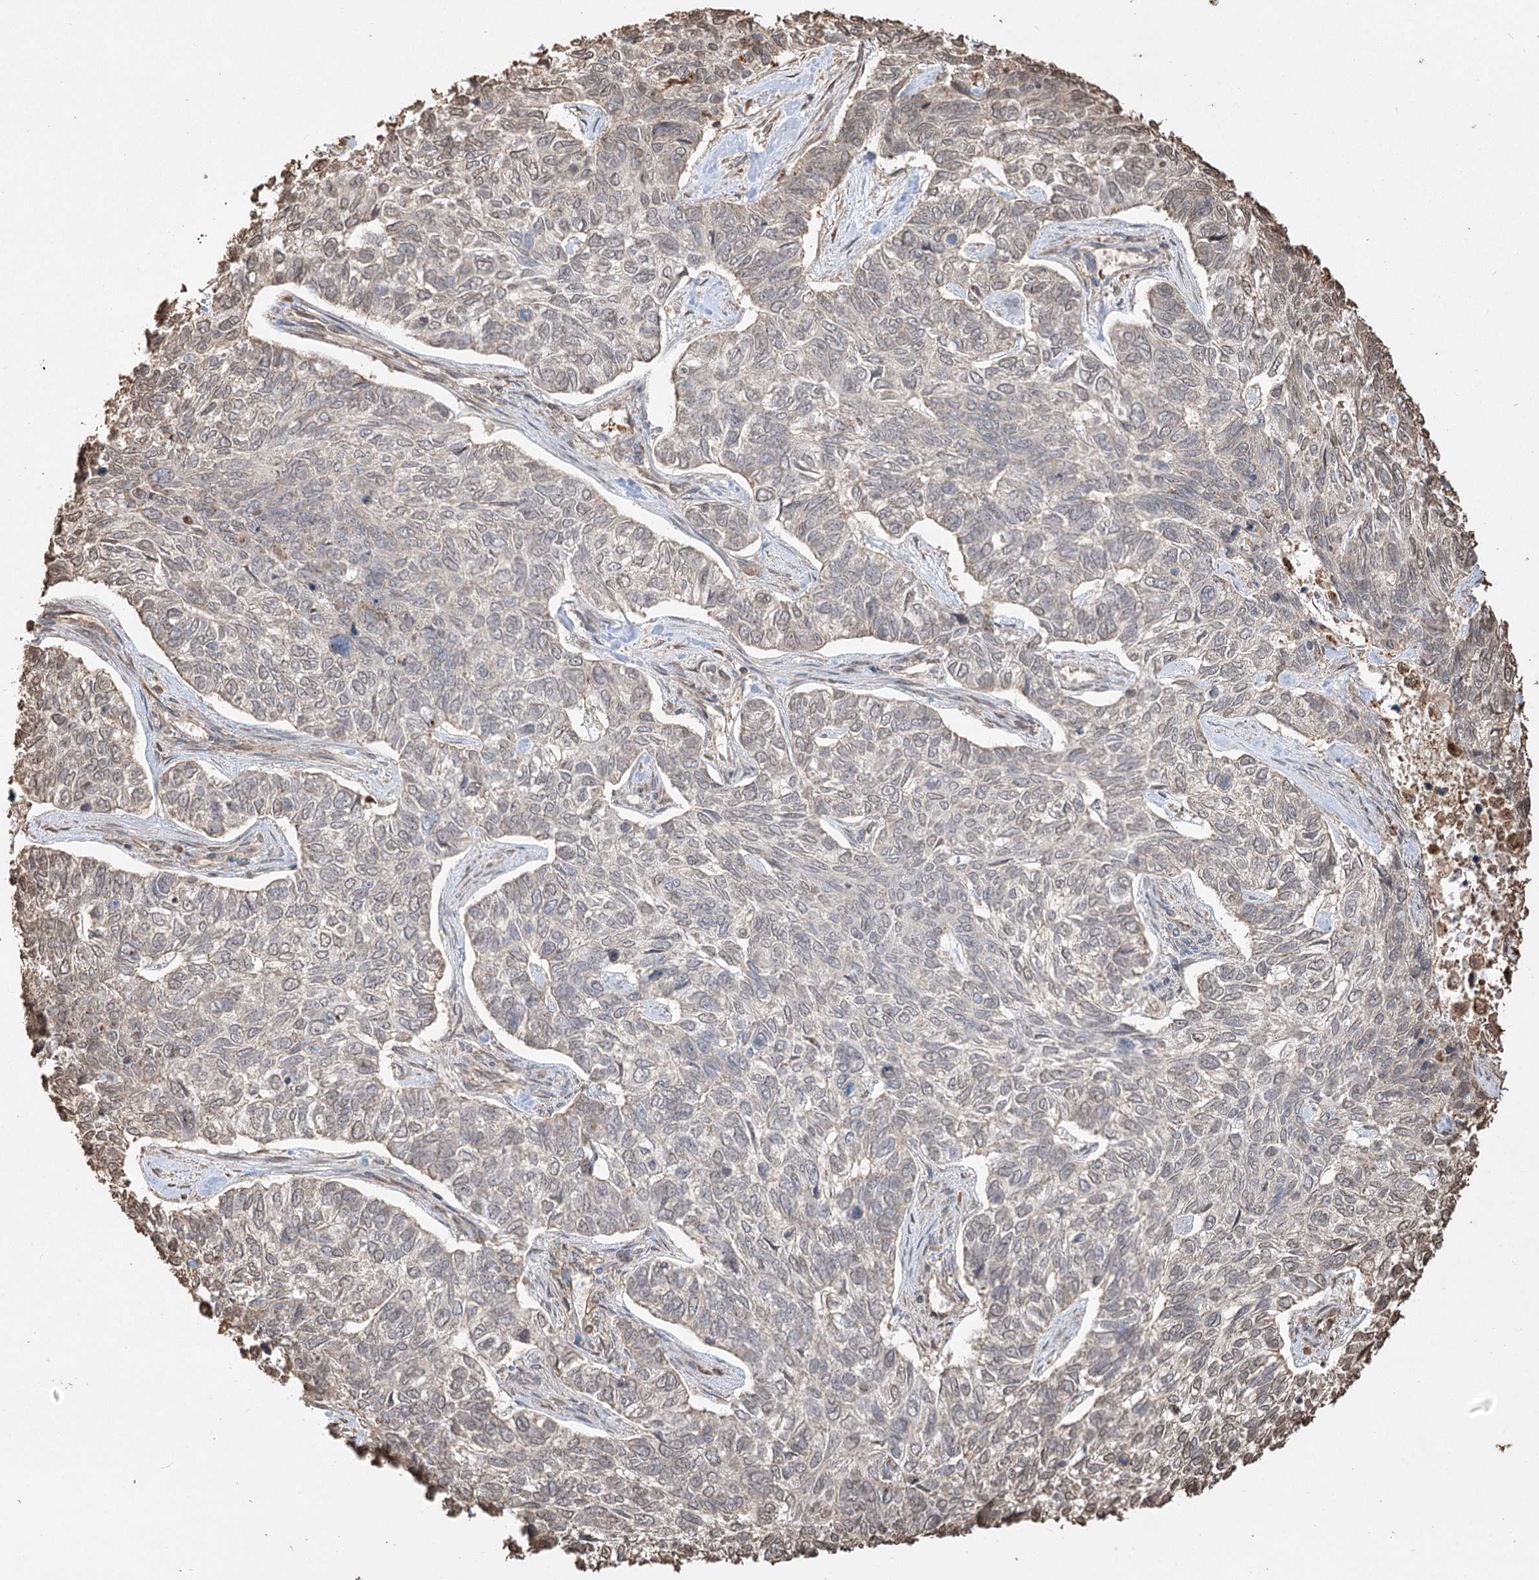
{"staining": {"intensity": "negative", "quantity": "none", "location": "none"}, "tissue": "skin cancer", "cell_type": "Tumor cells", "image_type": "cancer", "snomed": [{"axis": "morphology", "description": "Basal cell carcinoma"}, {"axis": "topography", "description": "Skin"}], "caption": "An immunohistochemistry micrograph of skin basal cell carcinoma is shown. There is no staining in tumor cells of skin basal cell carcinoma.", "gene": "PLCH1", "patient": {"sex": "female", "age": 65}}